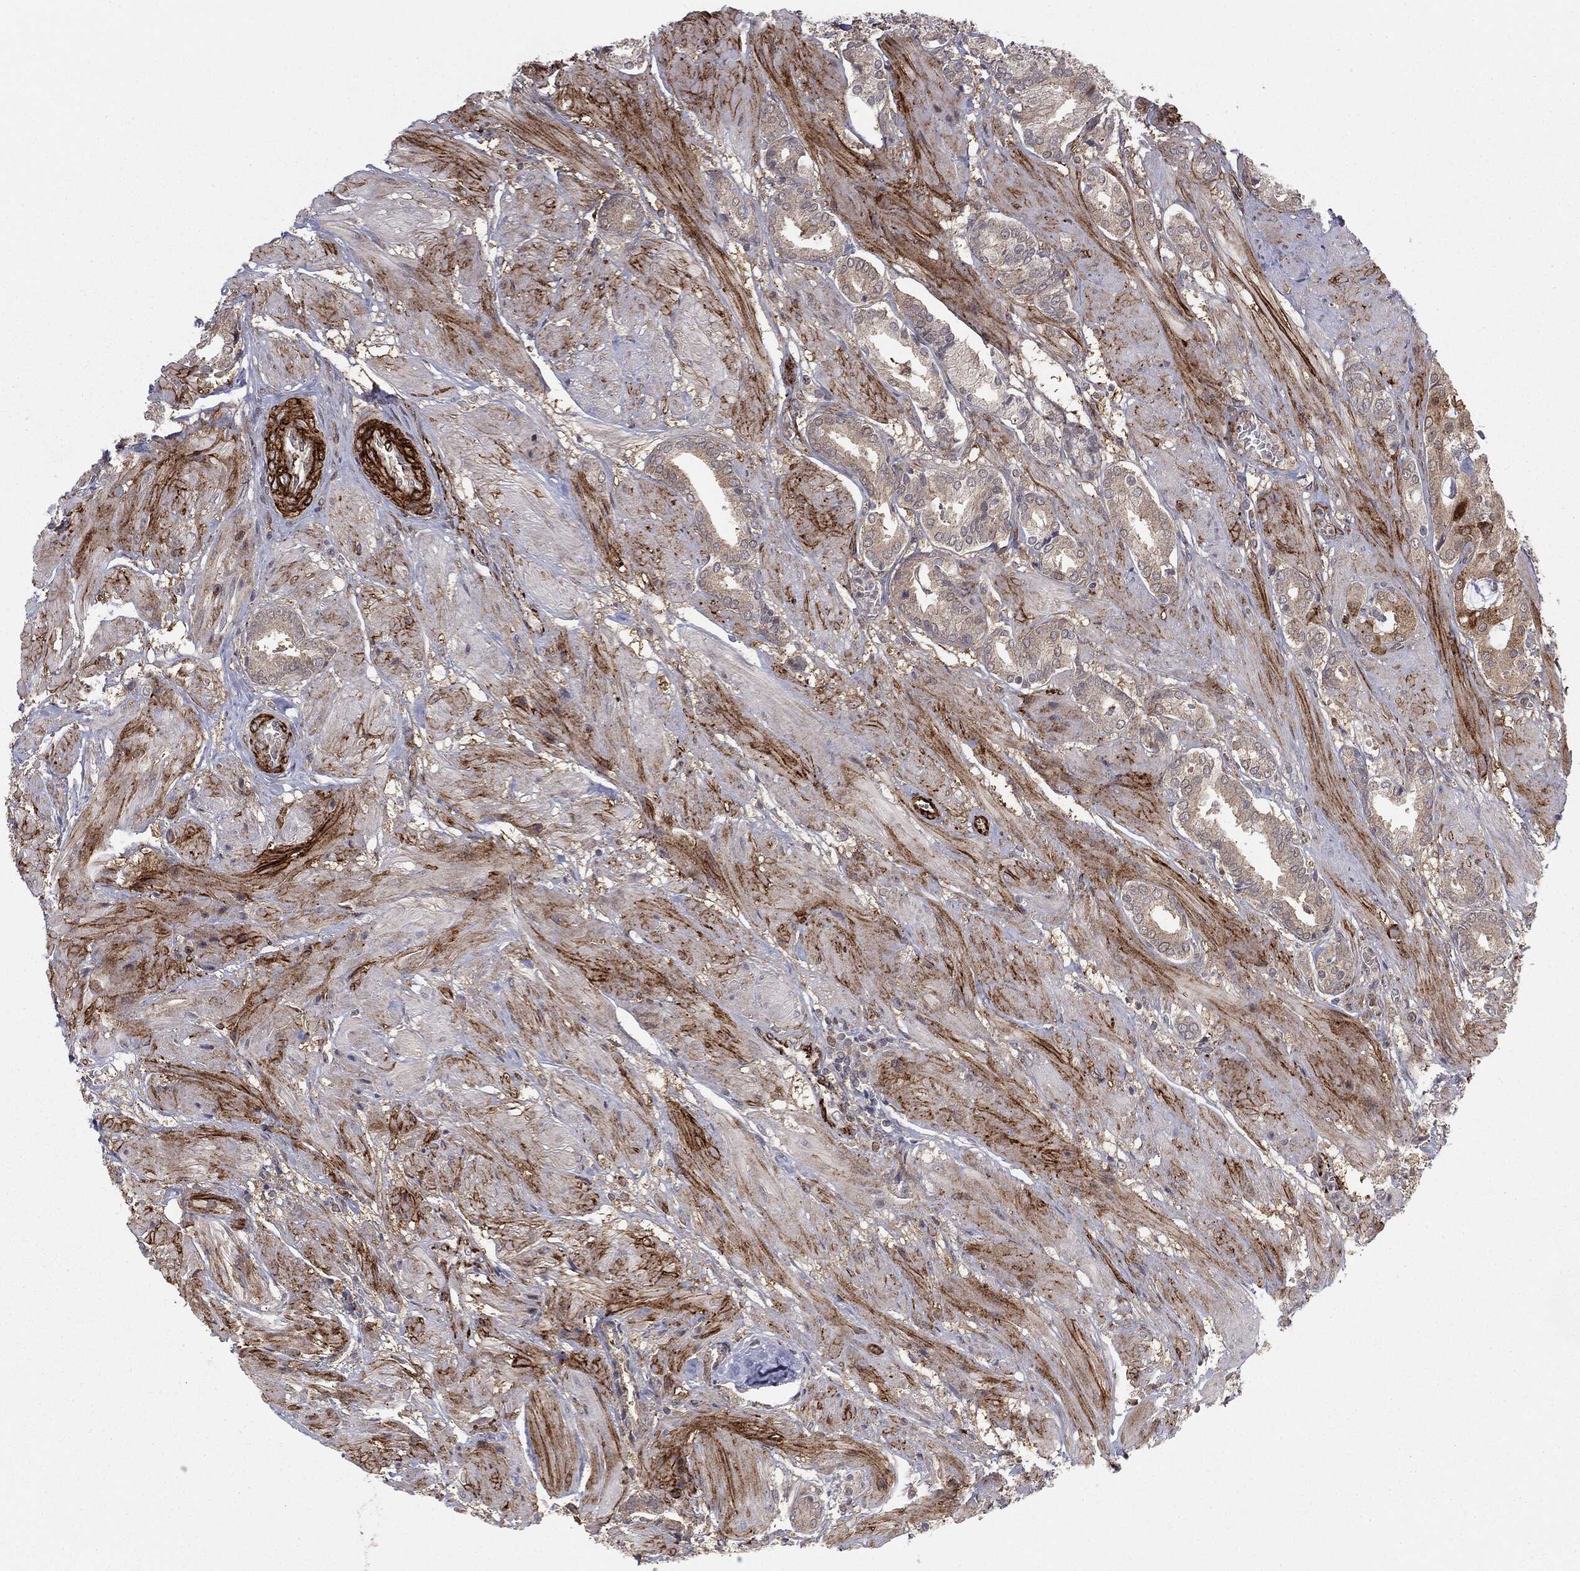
{"staining": {"intensity": "negative", "quantity": "none", "location": "none"}, "tissue": "prostate cancer", "cell_type": "Tumor cells", "image_type": "cancer", "snomed": [{"axis": "morphology", "description": "Adenocarcinoma, High grade"}, {"axis": "topography", "description": "Prostate"}], "caption": "A micrograph of human prostate adenocarcinoma (high-grade) is negative for staining in tumor cells.", "gene": "PTEN", "patient": {"sex": "male", "age": 56}}